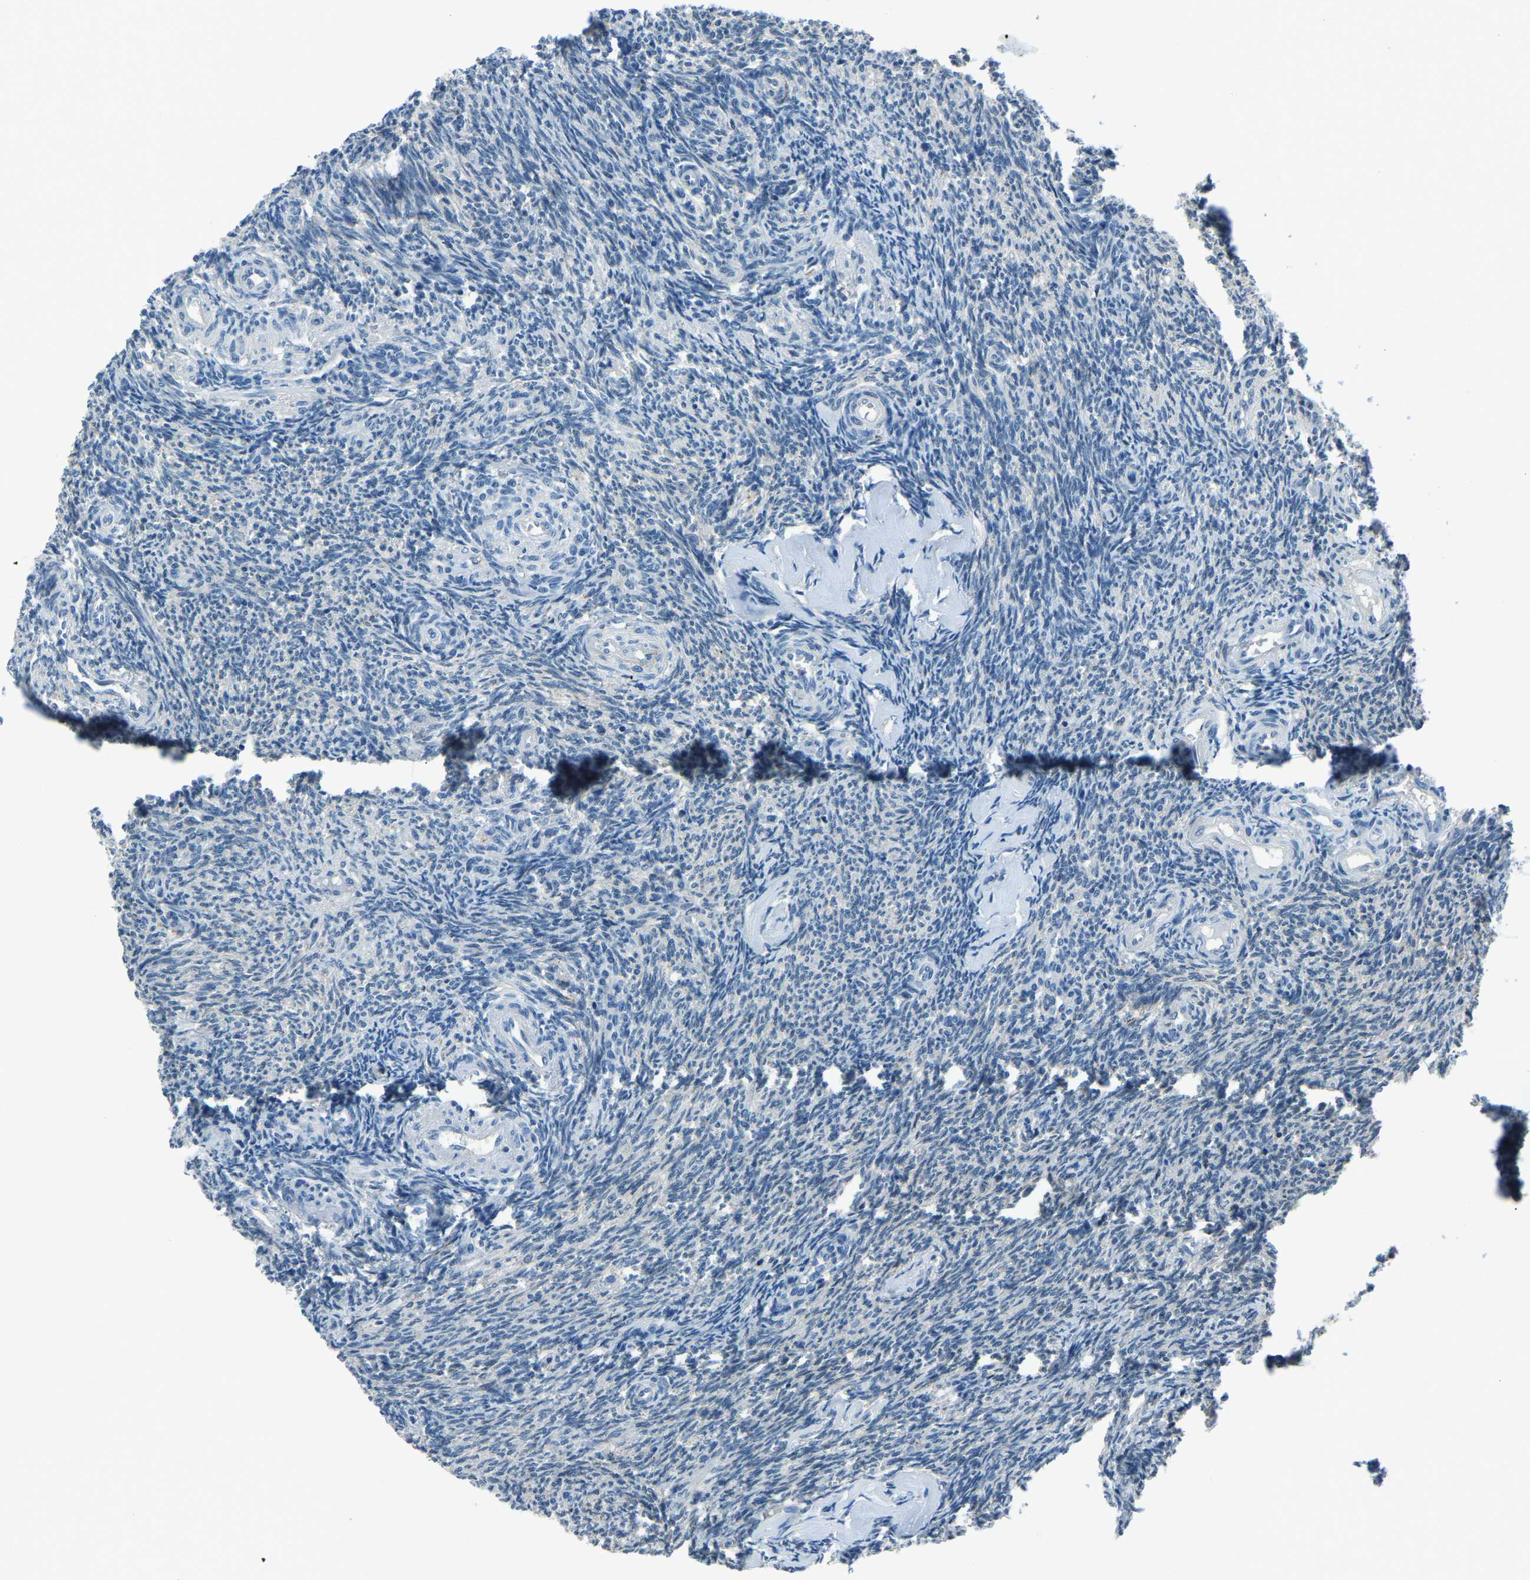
{"staining": {"intensity": "negative", "quantity": "none", "location": "none"}, "tissue": "ovary", "cell_type": "Follicle cells", "image_type": "normal", "snomed": [{"axis": "morphology", "description": "Normal tissue, NOS"}, {"axis": "topography", "description": "Ovary"}], "caption": "Immunohistochemical staining of unremarkable human ovary shows no significant expression in follicle cells. Brightfield microscopy of immunohistochemistry stained with DAB (3,3'-diaminobenzidine) (brown) and hematoxylin (blue), captured at high magnification.", "gene": "RRP1", "patient": {"sex": "female", "age": 41}}